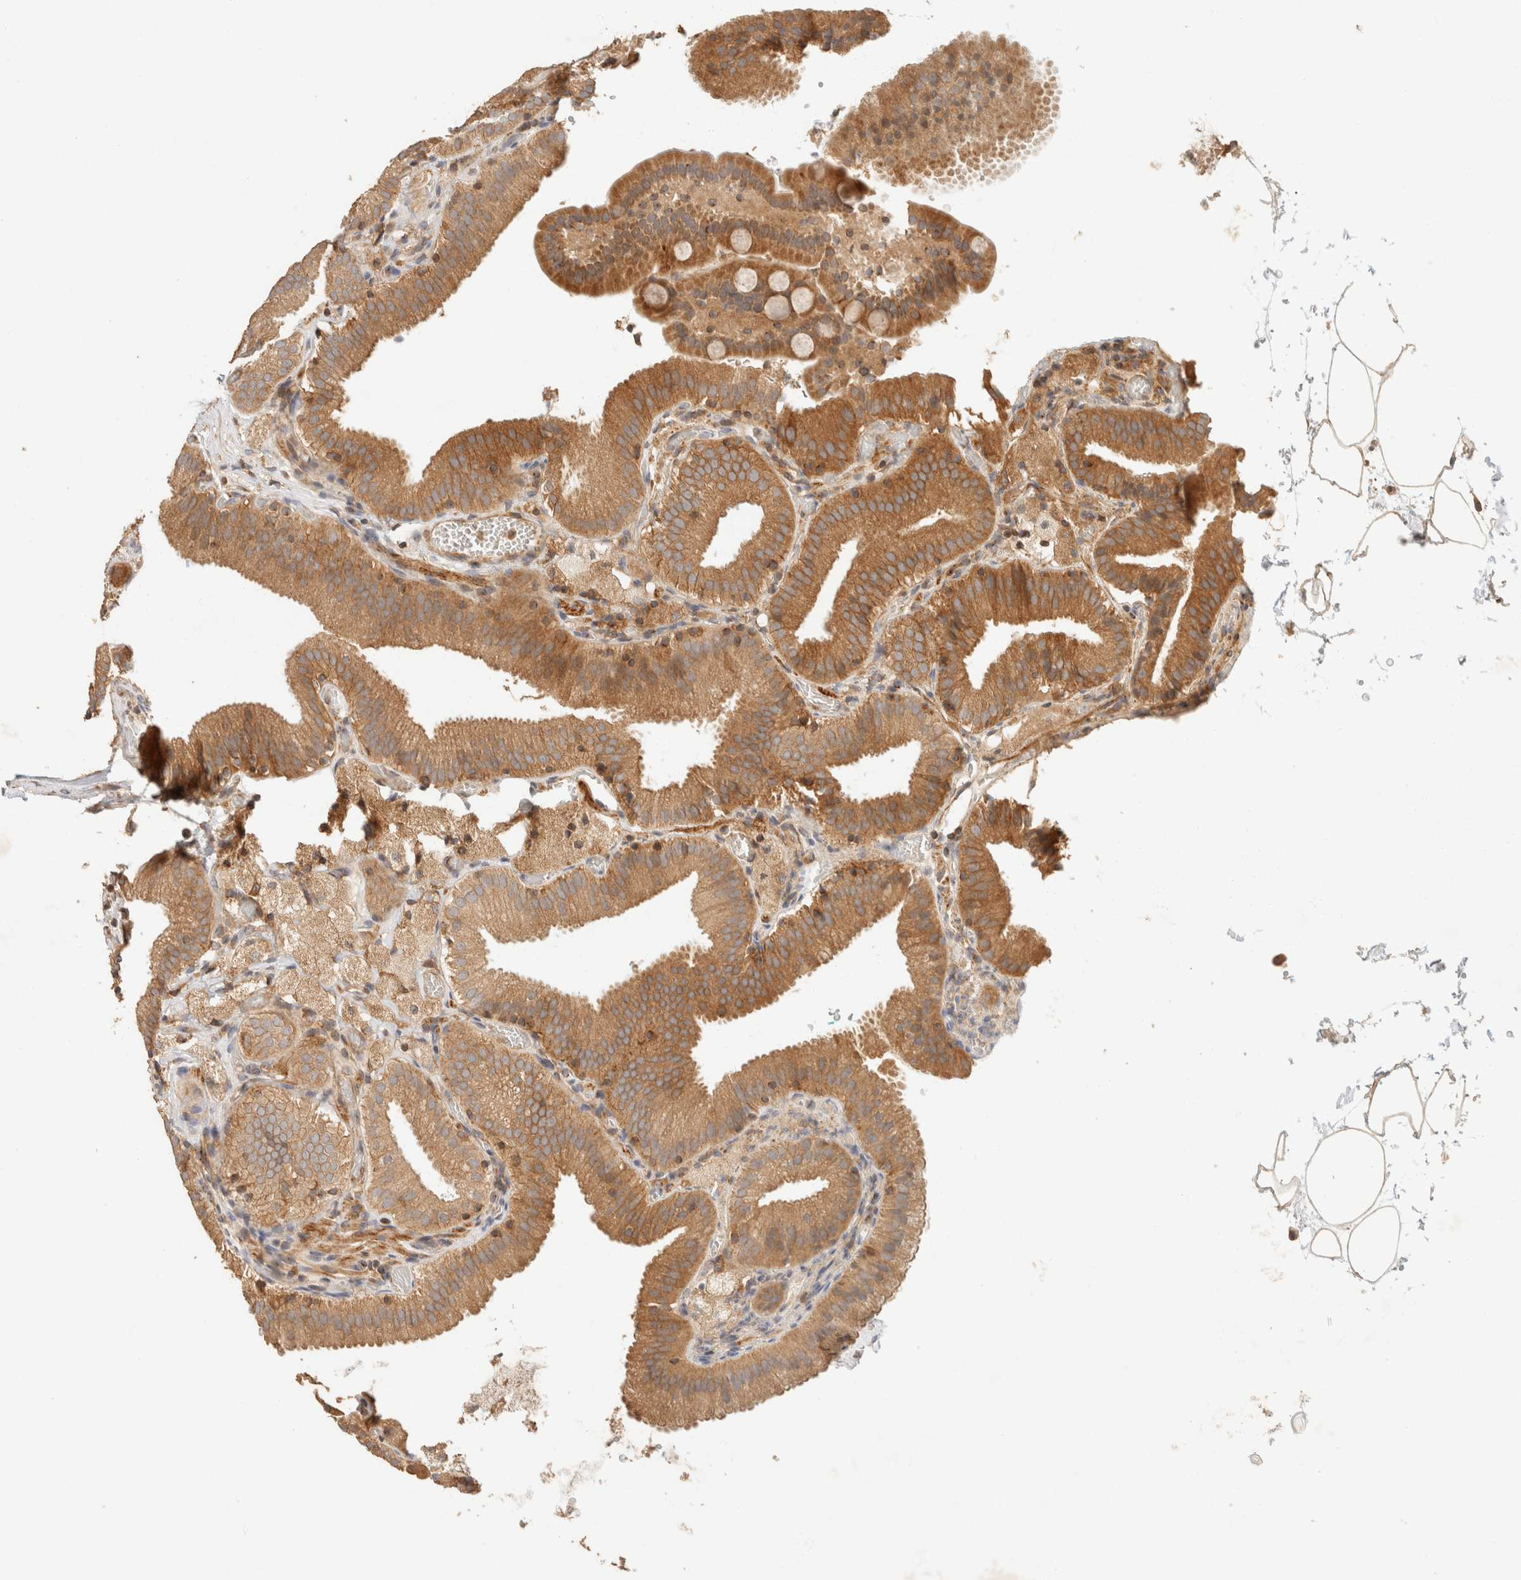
{"staining": {"intensity": "moderate", "quantity": ">75%", "location": "cytoplasmic/membranous"}, "tissue": "gallbladder", "cell_type": "Glandular cells", "image_type": "normal", "snomed": [{"axis": "morphology", "description": "Normal tissue, NOS"}, {"axis": "topography", "description": "Gallbladder"}], "caption": "Immunohistochemical staining of unremarkable gallbladder demonstrates >75% levels of moderate cytoplasmic/membranous protein staining in about >75% of glandular cells. The staining is performed using DAB brown chromogen to label protein expression. The nuclei are counter-stained blue using hematoxylin.", "gene": "TACC1", "patient": {"sex": "male", "age": 54}}